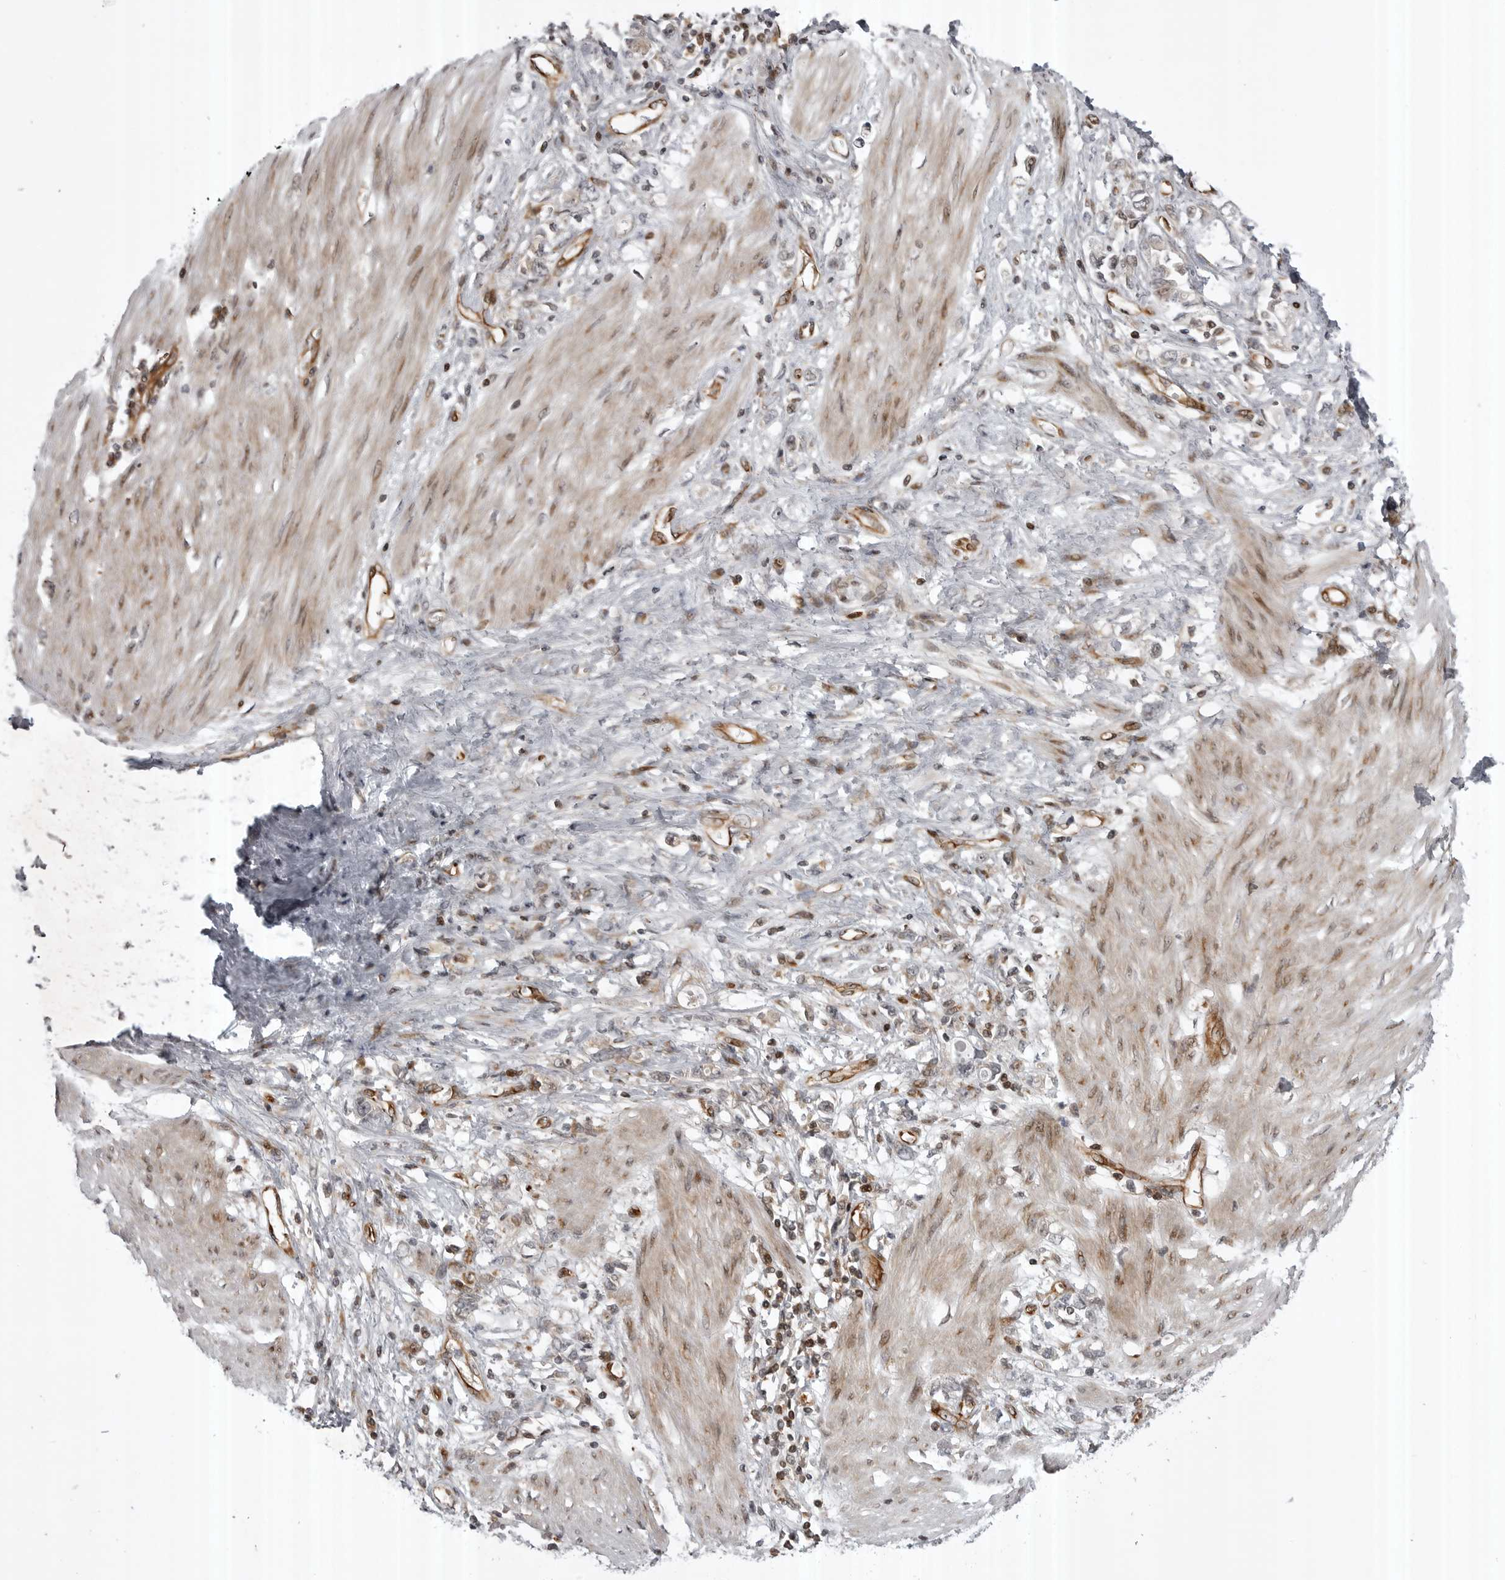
{"staining": {"intensity": "negative", "quantity": "none", "location": "none"}, "tissue": "stomach cancer", "cell_type": "Tumor cells", "image_type": "cancer", "snomed": [{"axis": "morphology", "description": "Adenocarcinoma, NOS"}, {"axis": "topography", "description": "Stomach"}], "caption": "The photomicrograph demonstrates no staining of tumor cells in stomach adenocarcinoma.", "gene": "ABL1", "patient": {"sex": "female", "age": 76}}